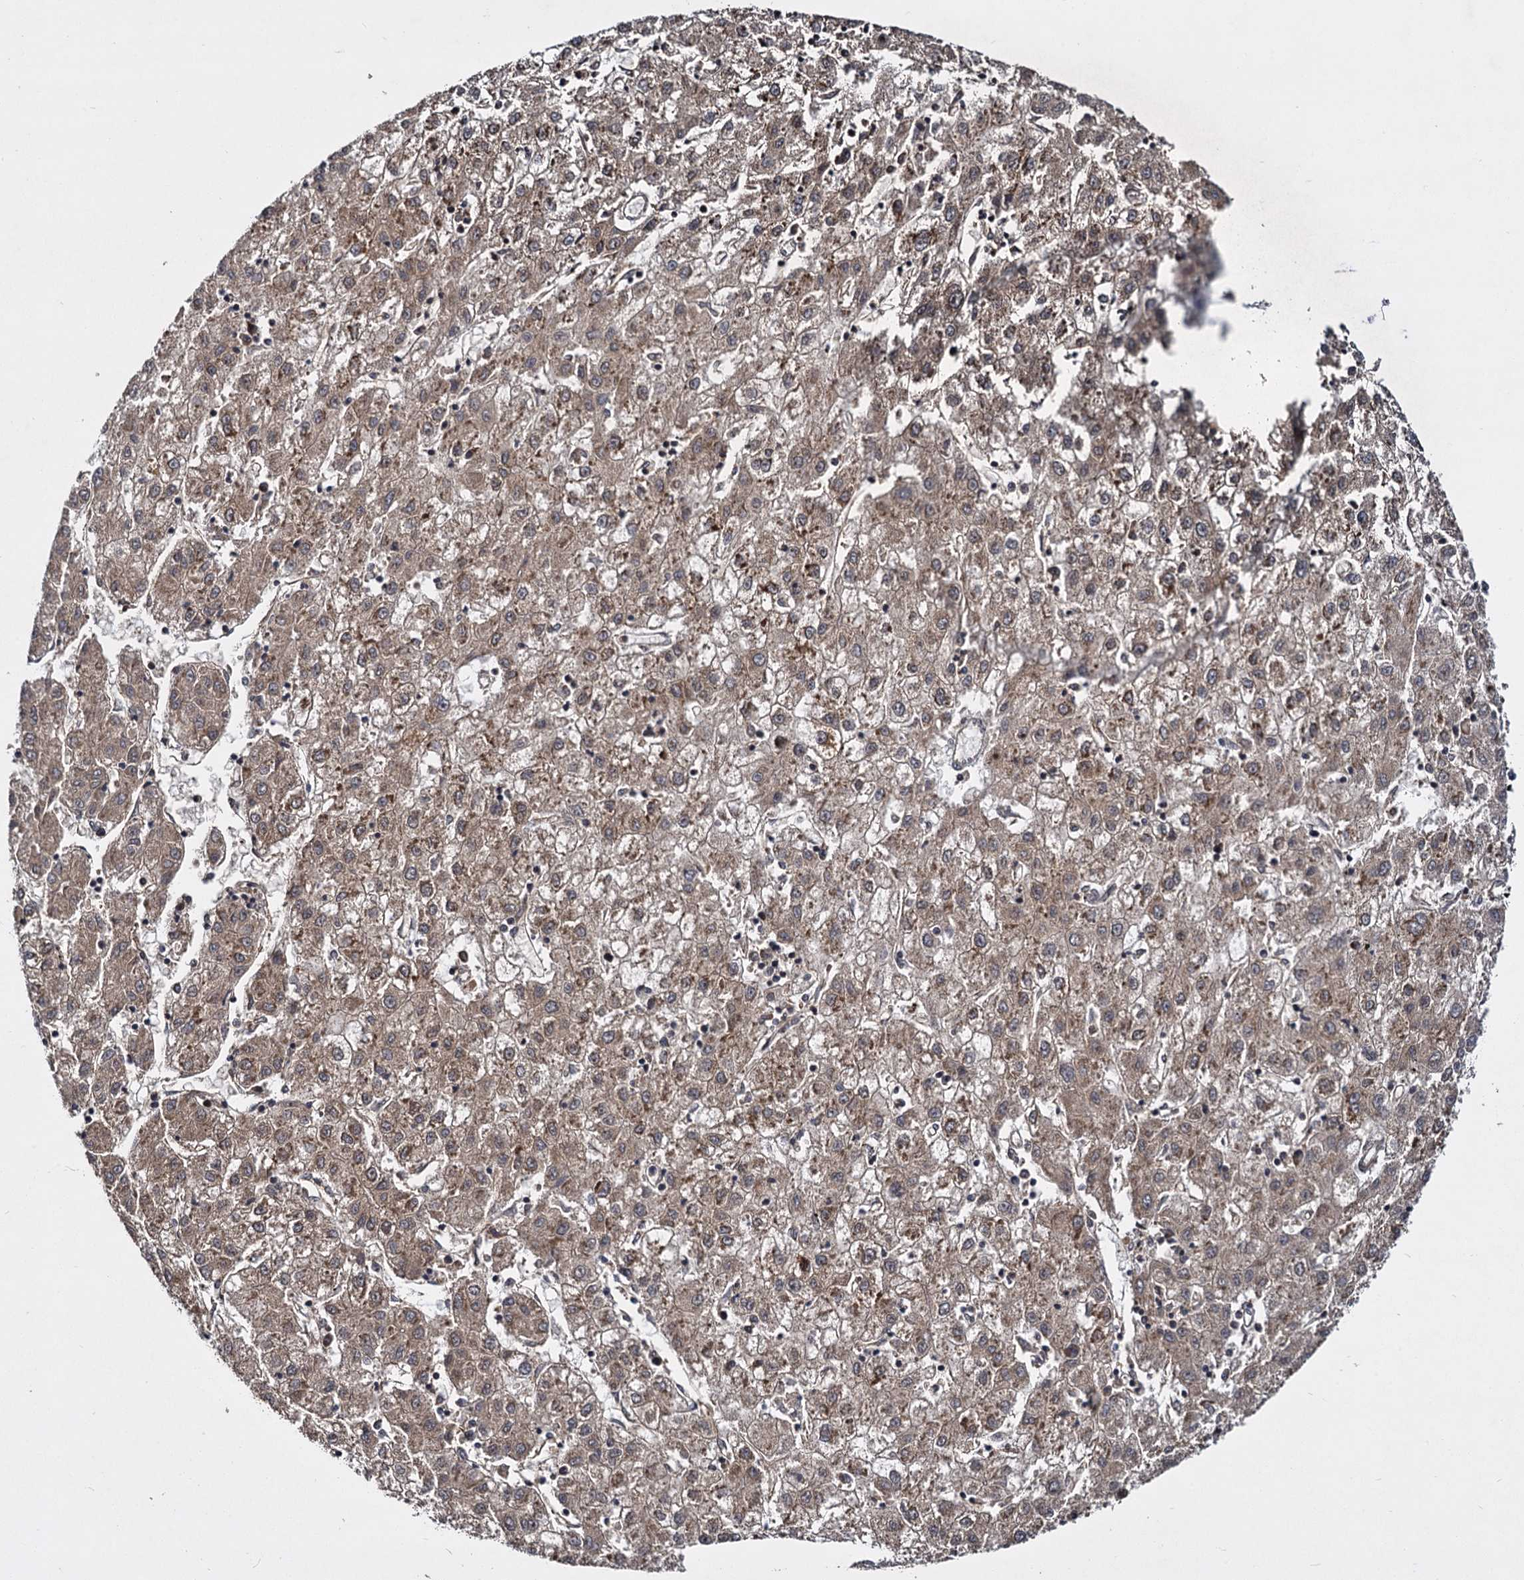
{"staining": {"intensity": "moderate", "quantity": ">75%", "location": "cytoplasmic/membranous"}, "tissue": "liver cancer", "cell_type": "Tumor cells", "image_type": "cancer", "snomed": [{"axis": "morphology", "description": "Carcinoma, Hepatocellular, NOS"}, {"axis": "topography", "description": "Liver"}], "caption": "Liver cancer stained with a protein marker exhibits moderate staining in tumor cells.", "gene": "INPPL1", "patient": {"sex": "male", "age": 72}}